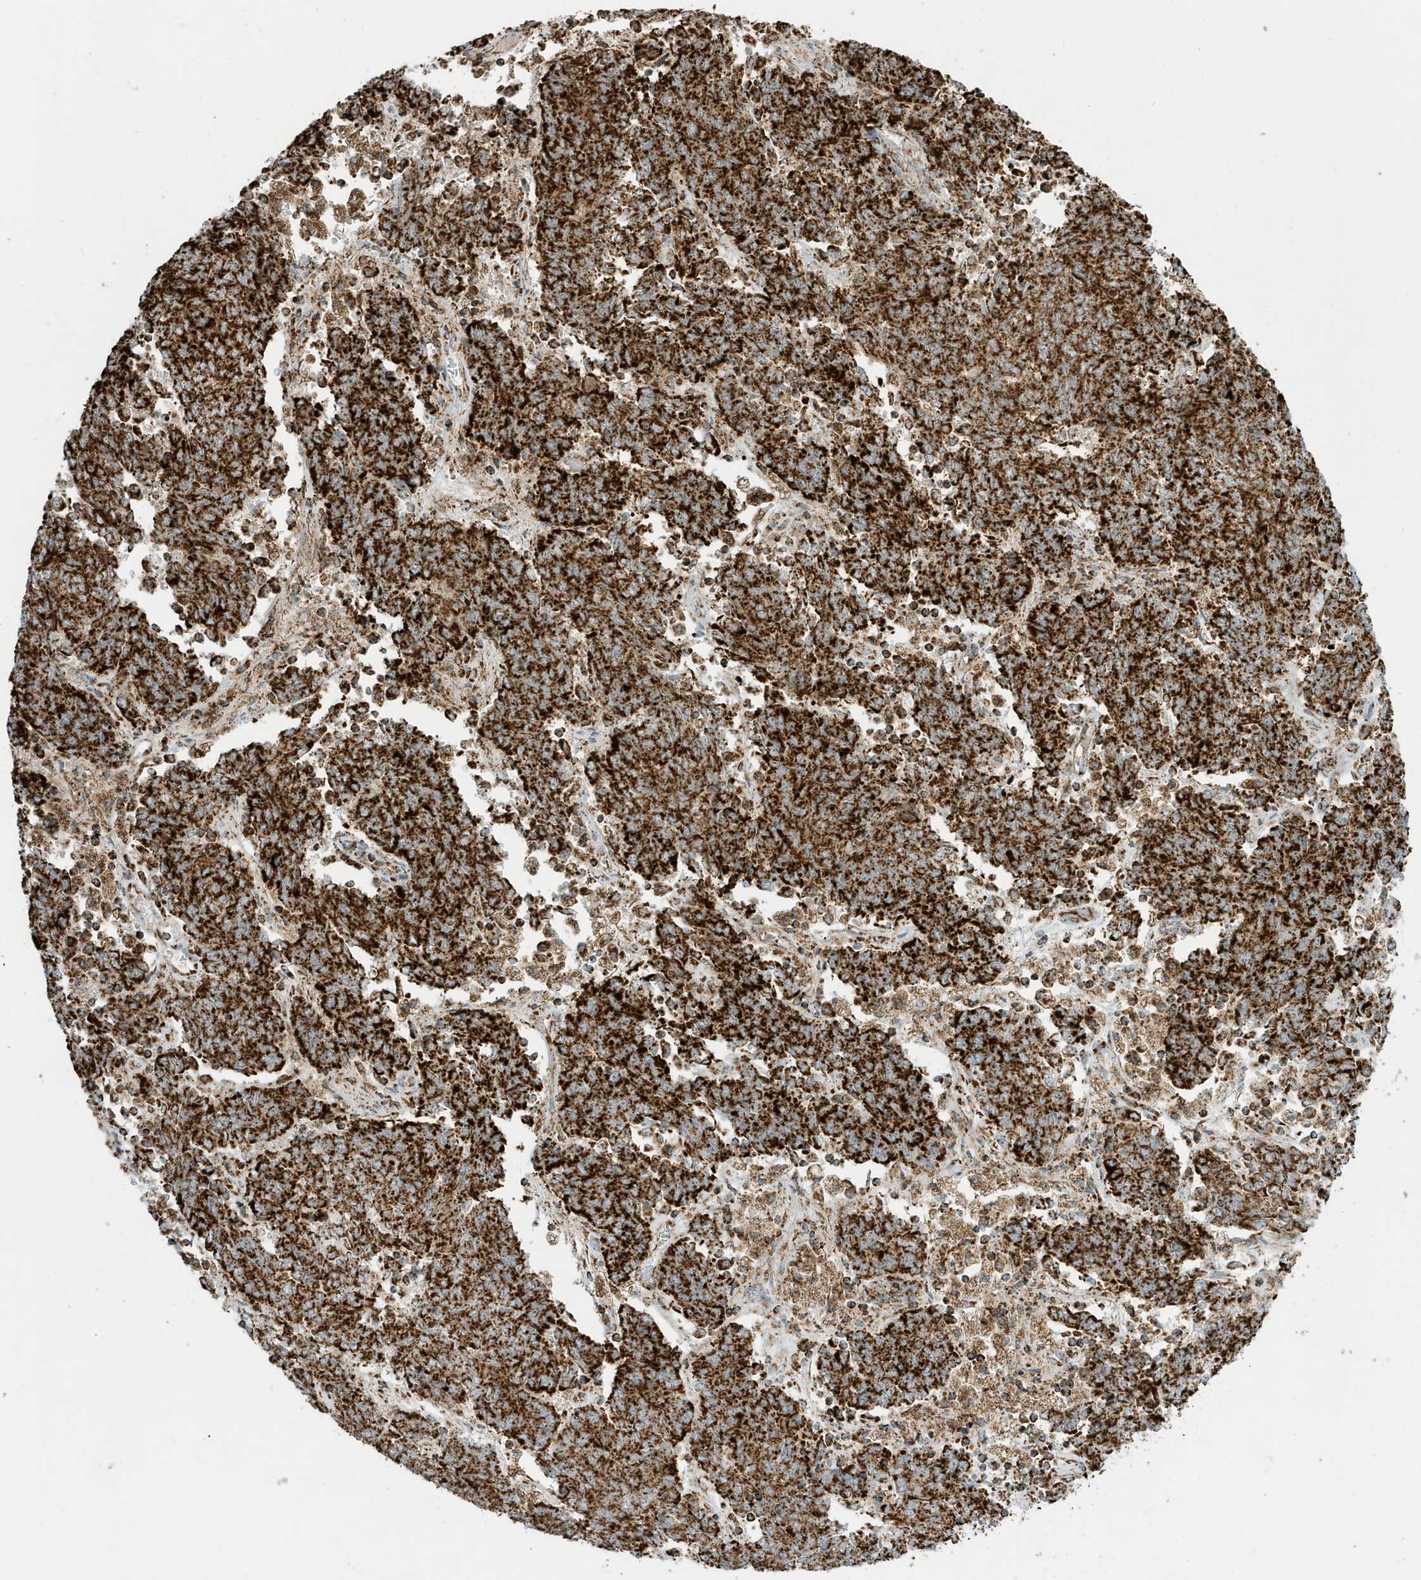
{"staining": {"intensity": "strong", "quantity": ">75%", "location": "cytoplasmic/membranous"}, "tissue": "endometrial cancer", "cell_type": "Tumor cells", "image_type": "cancer", "snomed": [{"axis": "morphology", "description": "Adenocarcinoma, NOS"}, {"axis": "topography", "description": "Endometrium"}], "caption": "Immunohistochemical staining of endometrial adenocarcinoma shows high levels of strong cytoplasmic/membranous staining in about >75% of tumor cells.", "gene": "ATP5ME", "patient": {"sex": "female", "age": 80}}